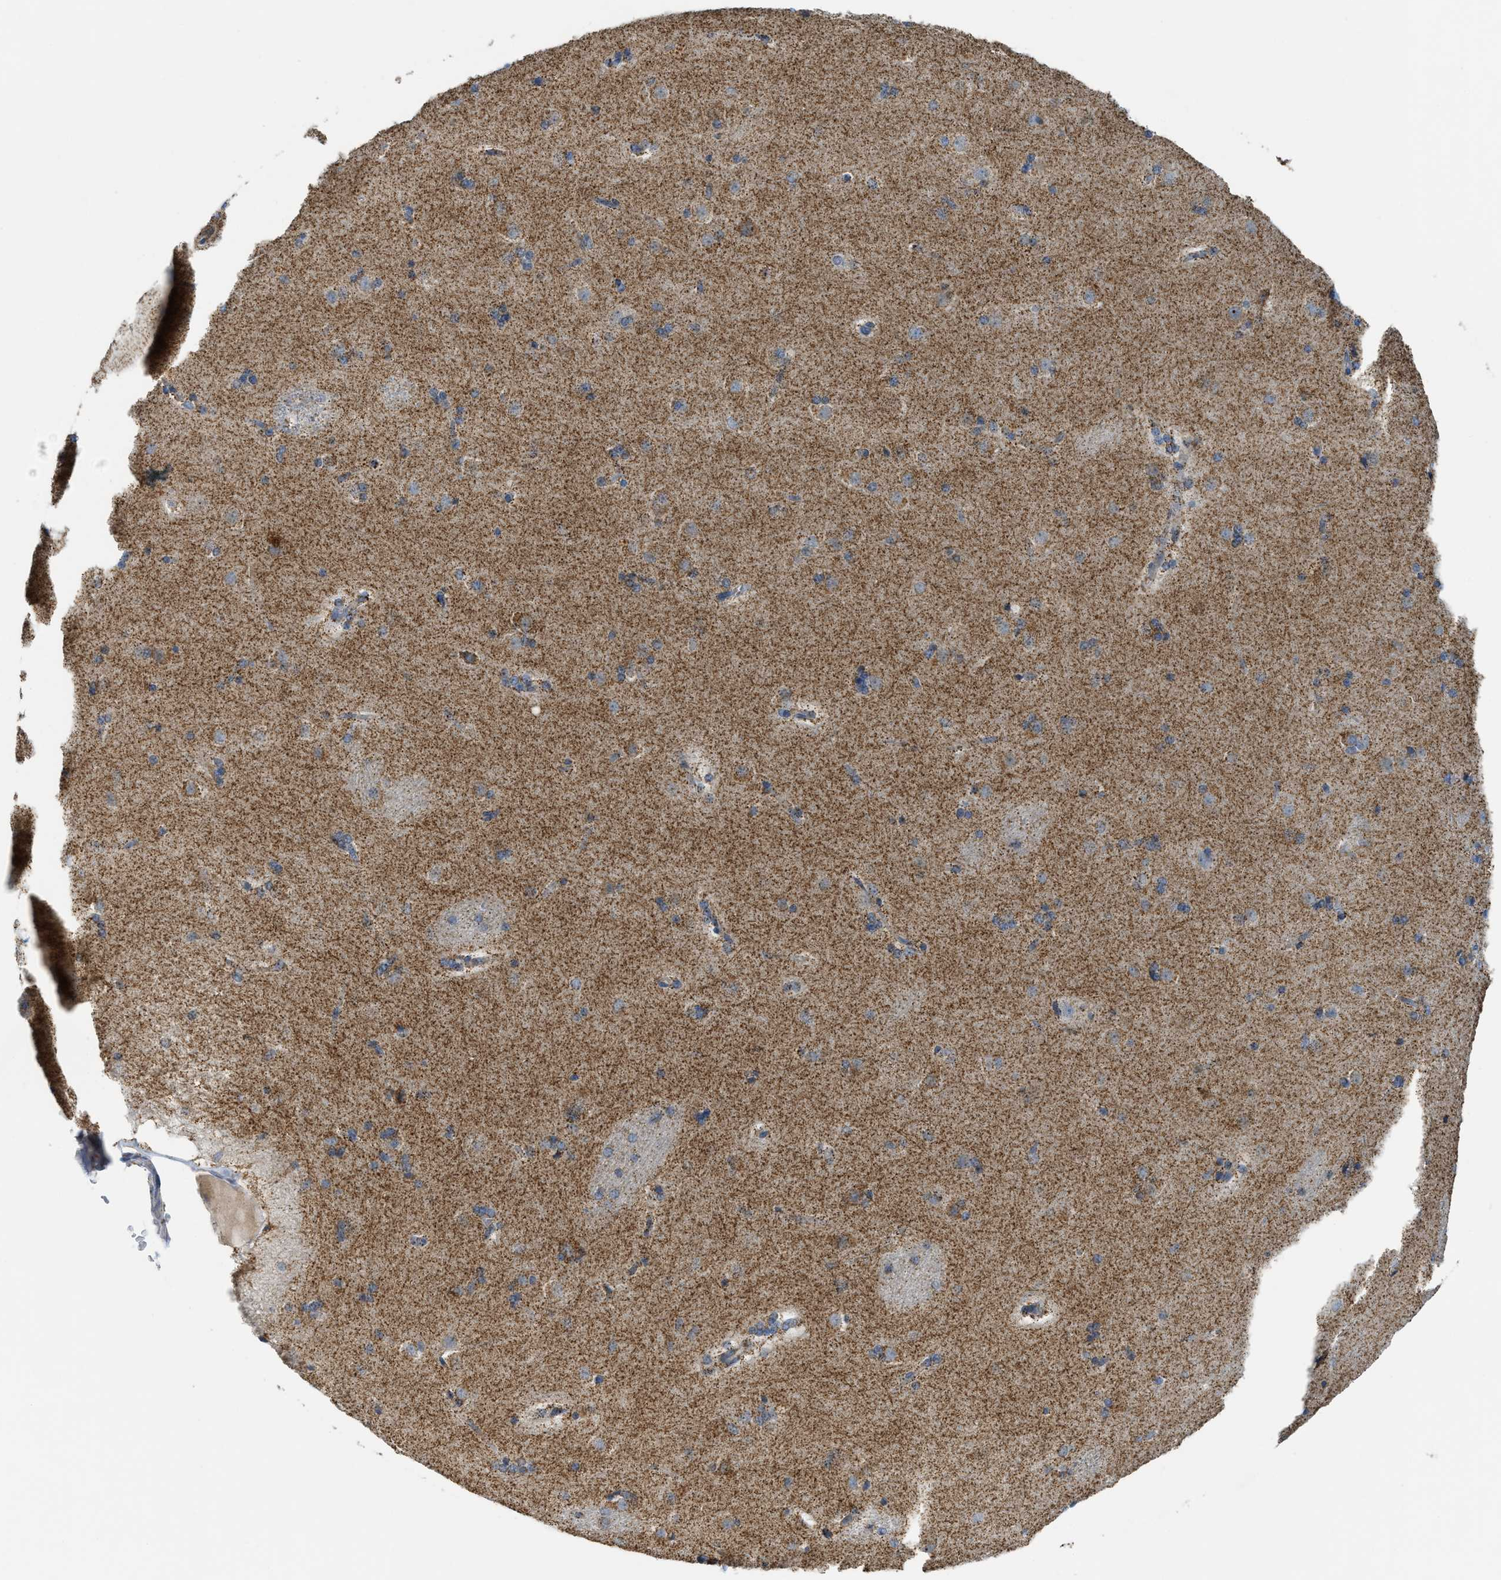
{"staining": {"intensity": "moderate", "quantity": ">75%", "location": "cytoplasmic/membranous"}, "tissue": "caudate", "cell_type": "Glial cells", "image_type": "normal", "snomed": [{"axis": "morphology", "description": "Normal tissue, NOS"}, {"axis": "topography", "description": "Lateral ventricle wall"}], "caption": "Immunohistochemistry (IHC) photomicrograph of benign caudate: human caudate stained using immunohistochemistry demonstrates medium levels of moderate protein expression localized specifically in the cytoplasmic/membranous of glial cells, appearing as a cytoplasmic/membranous brown color.", "gene": "GATD3", "patient": {"sex": "female", "age": 19}}